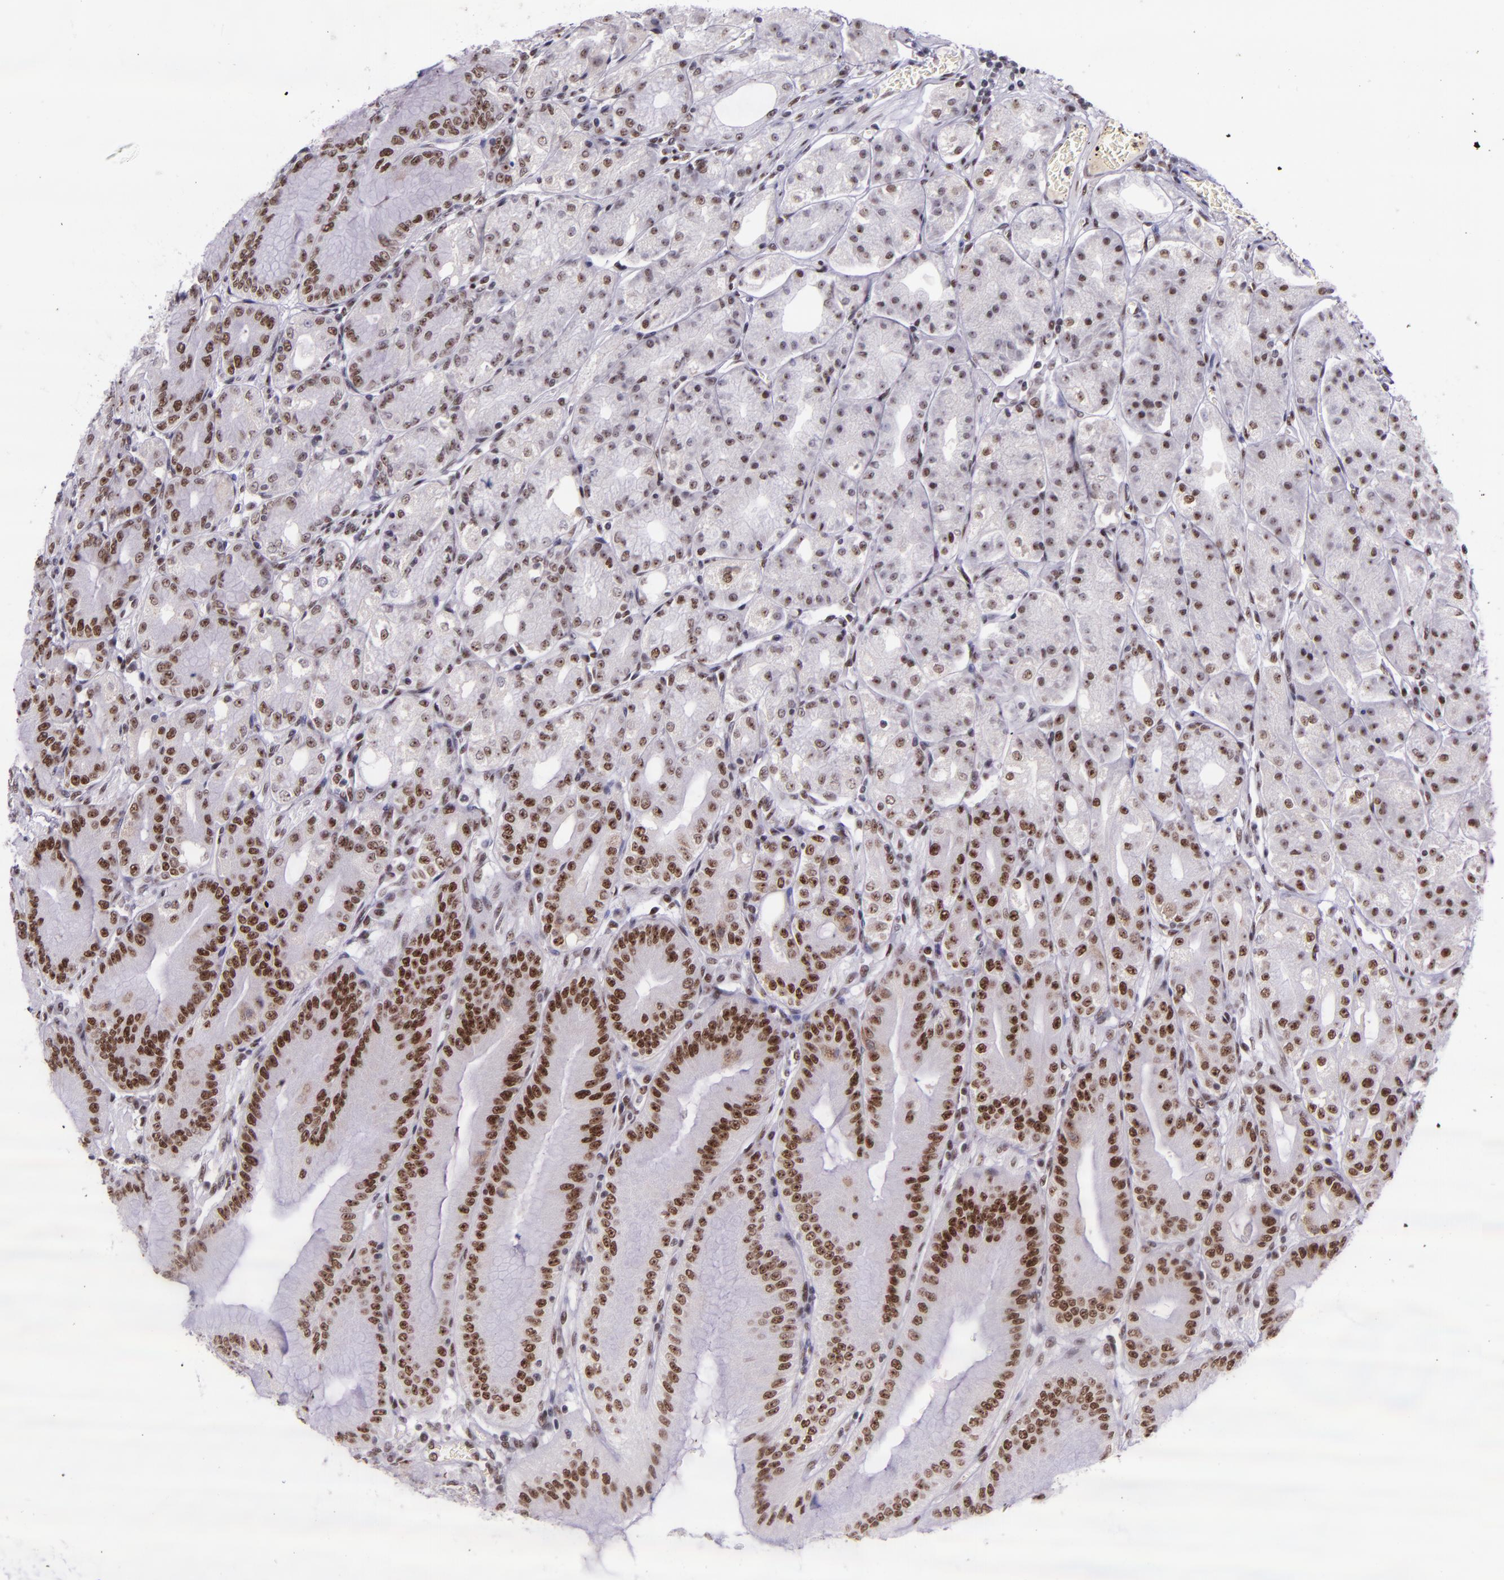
{"staining": {"intensity": "strong", "quantity": ">75%", "location": "nuclear"}, "tissue": "stomach", "cell_type": "Glandular cells", "image_type": "normal", "snomed": [{"axis": "morphology", "description": "Normal tissue, NOS"}, {"axis": "topography", "description": "Stomach, lower"}], "caption": "An immunohistochemistry (IHC) histopathology image of unremarkable tissue is shown. Protein staining in brown shows strong nuclear positivity in stomach within glandular cells.", "gene": "GPKOW", "patient": {"sex": "male", "age": 71}}